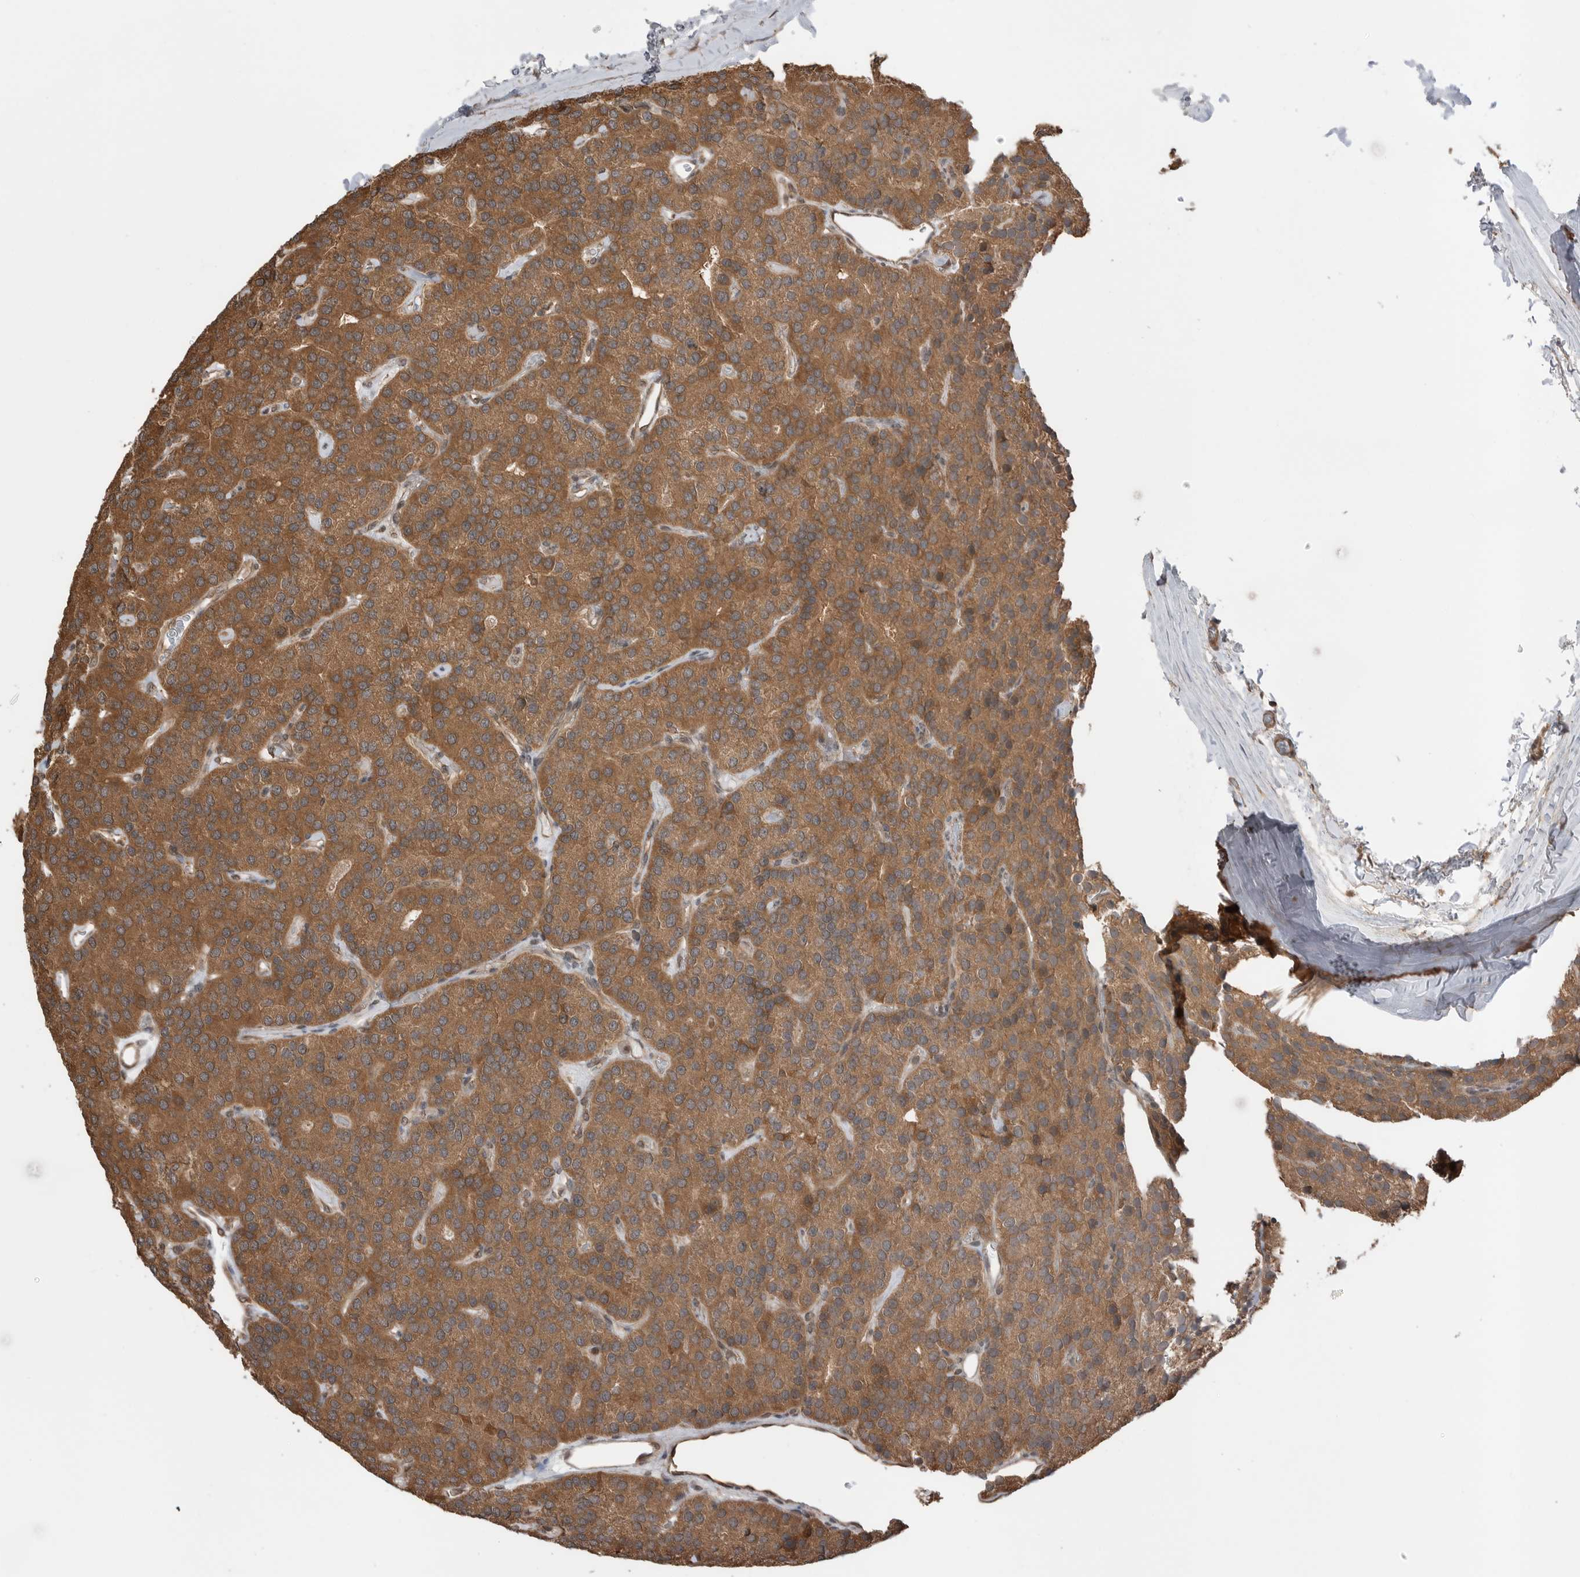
{"staining": {"intensity": "strong", "quantity": ">75%", "location": "cytoplasmic/membranous"}, "tissue": "parathyroid gland", "cell_type": "Glandular cells", "image_type": "normal", "snomed": [{"axis": "morphology", "description": "Normal tissue, NOS"}, {"axis": "morphology", "description": "Adenoma, NOS"}, {"axis": "topography", "description": "Parathyroid gland"}], "caption": "Protein staining of benign parathyroid gland displays strong cytoplasmic/membranous positivity in about >75% of glandular cells.", "gene": "PEAK1", "patient": {"sex": "female", "age": 86}}